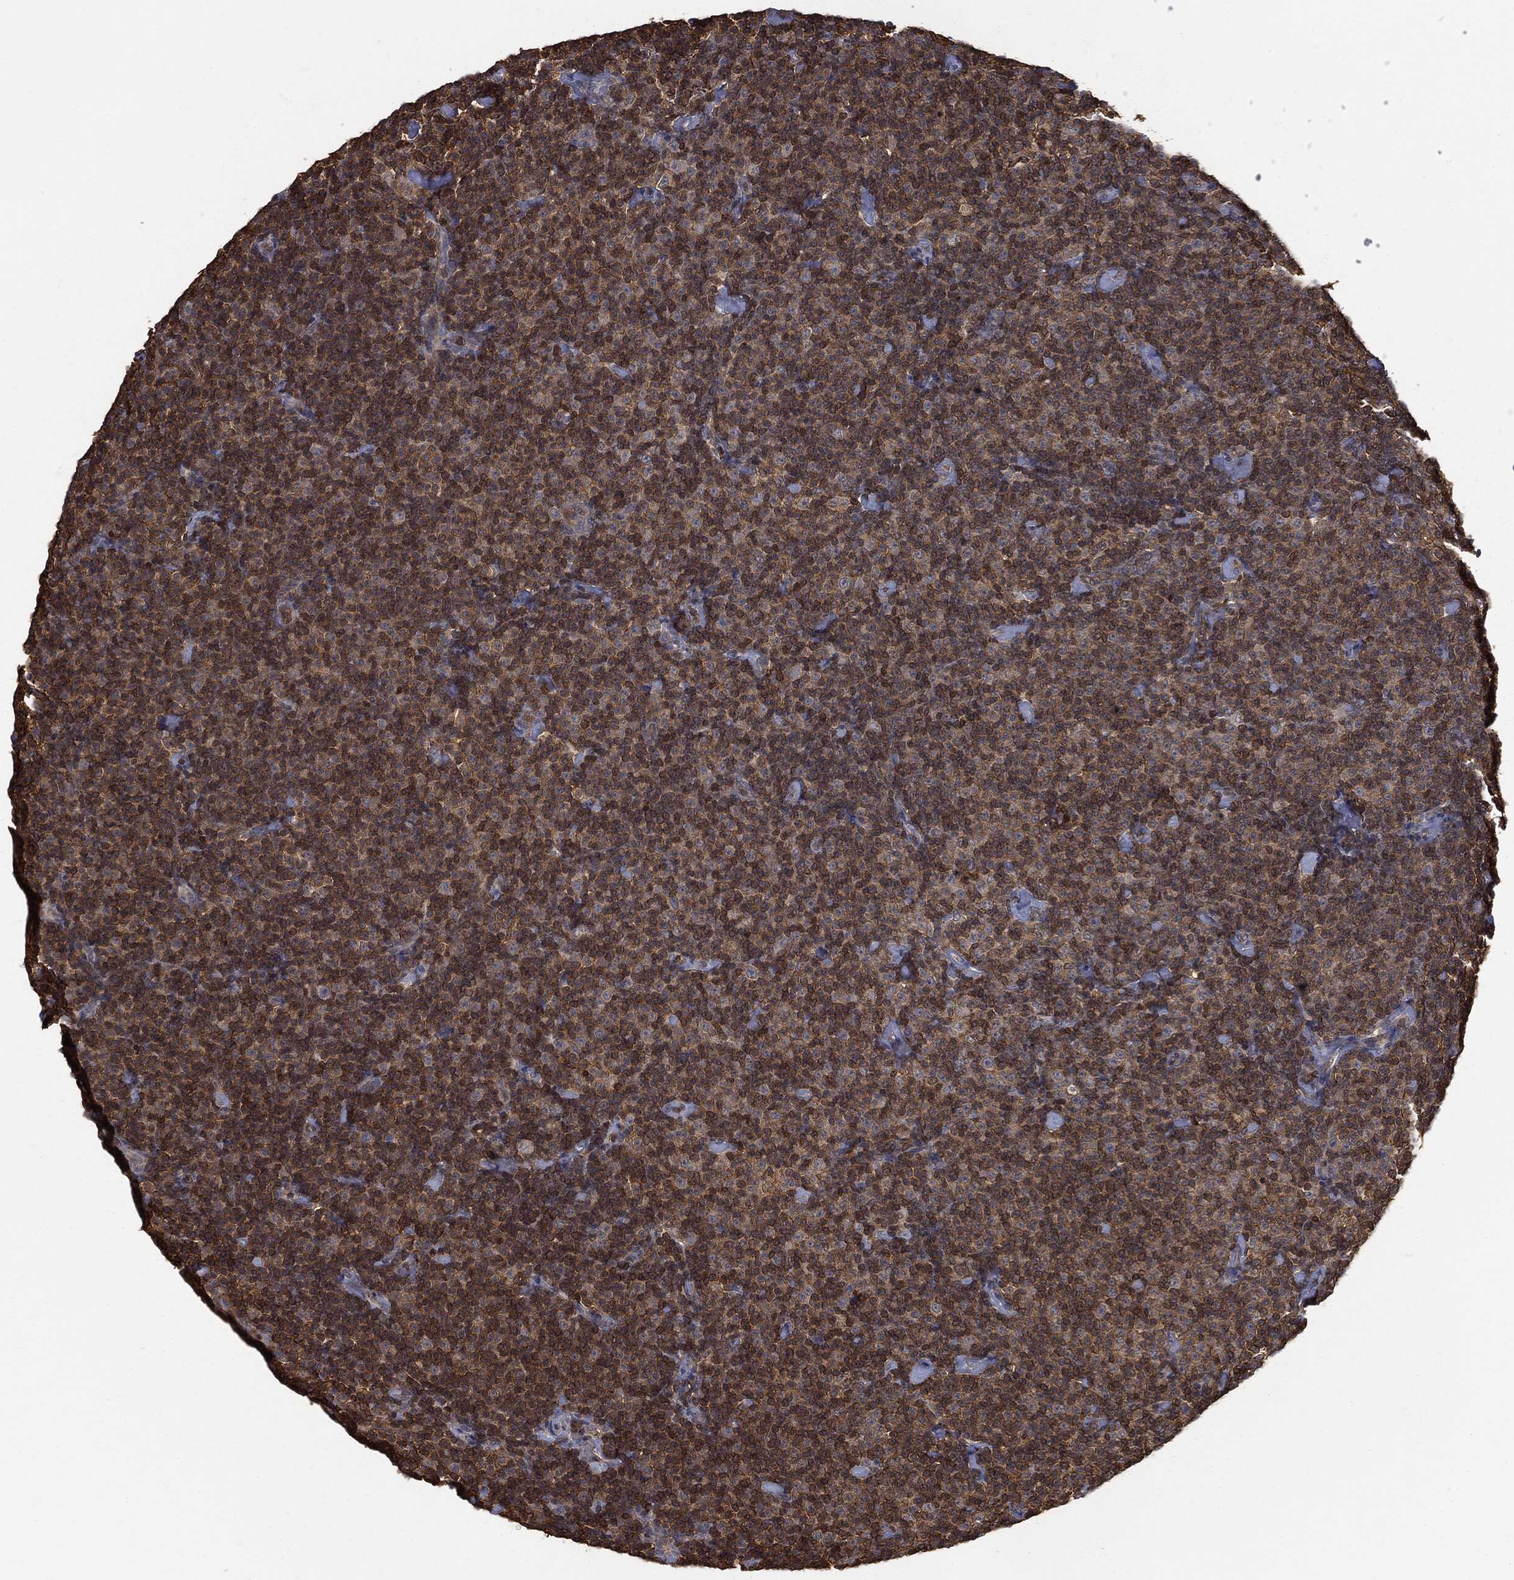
{"staining": {"intensity": "strong", "quantity": ">75%", "location": "cytoplasmic/membranous"}, "tissue": "lymphoma", "cell_type": "Tumor cells", "image_type": "cancer", "snomed": [{"axis": "morphology", "description": "Malignant lymphoma, non-Hodgkin's type, Low grade"}, {"axis": "topography", "description": "Lymph node"}], "caption": "Immunohistochemical staining of malignant lymphoma, non-Hodgkin's type (low-grade) demonstrates high levels of strong cytoplasmic/membranous protein expression in approximately >75% of tumor cells. (DAB IHC, brown staining for protein, blue staining for nuclei).", "gene": "PSMB10", "patient": {"sex": "male", "age": 81}}